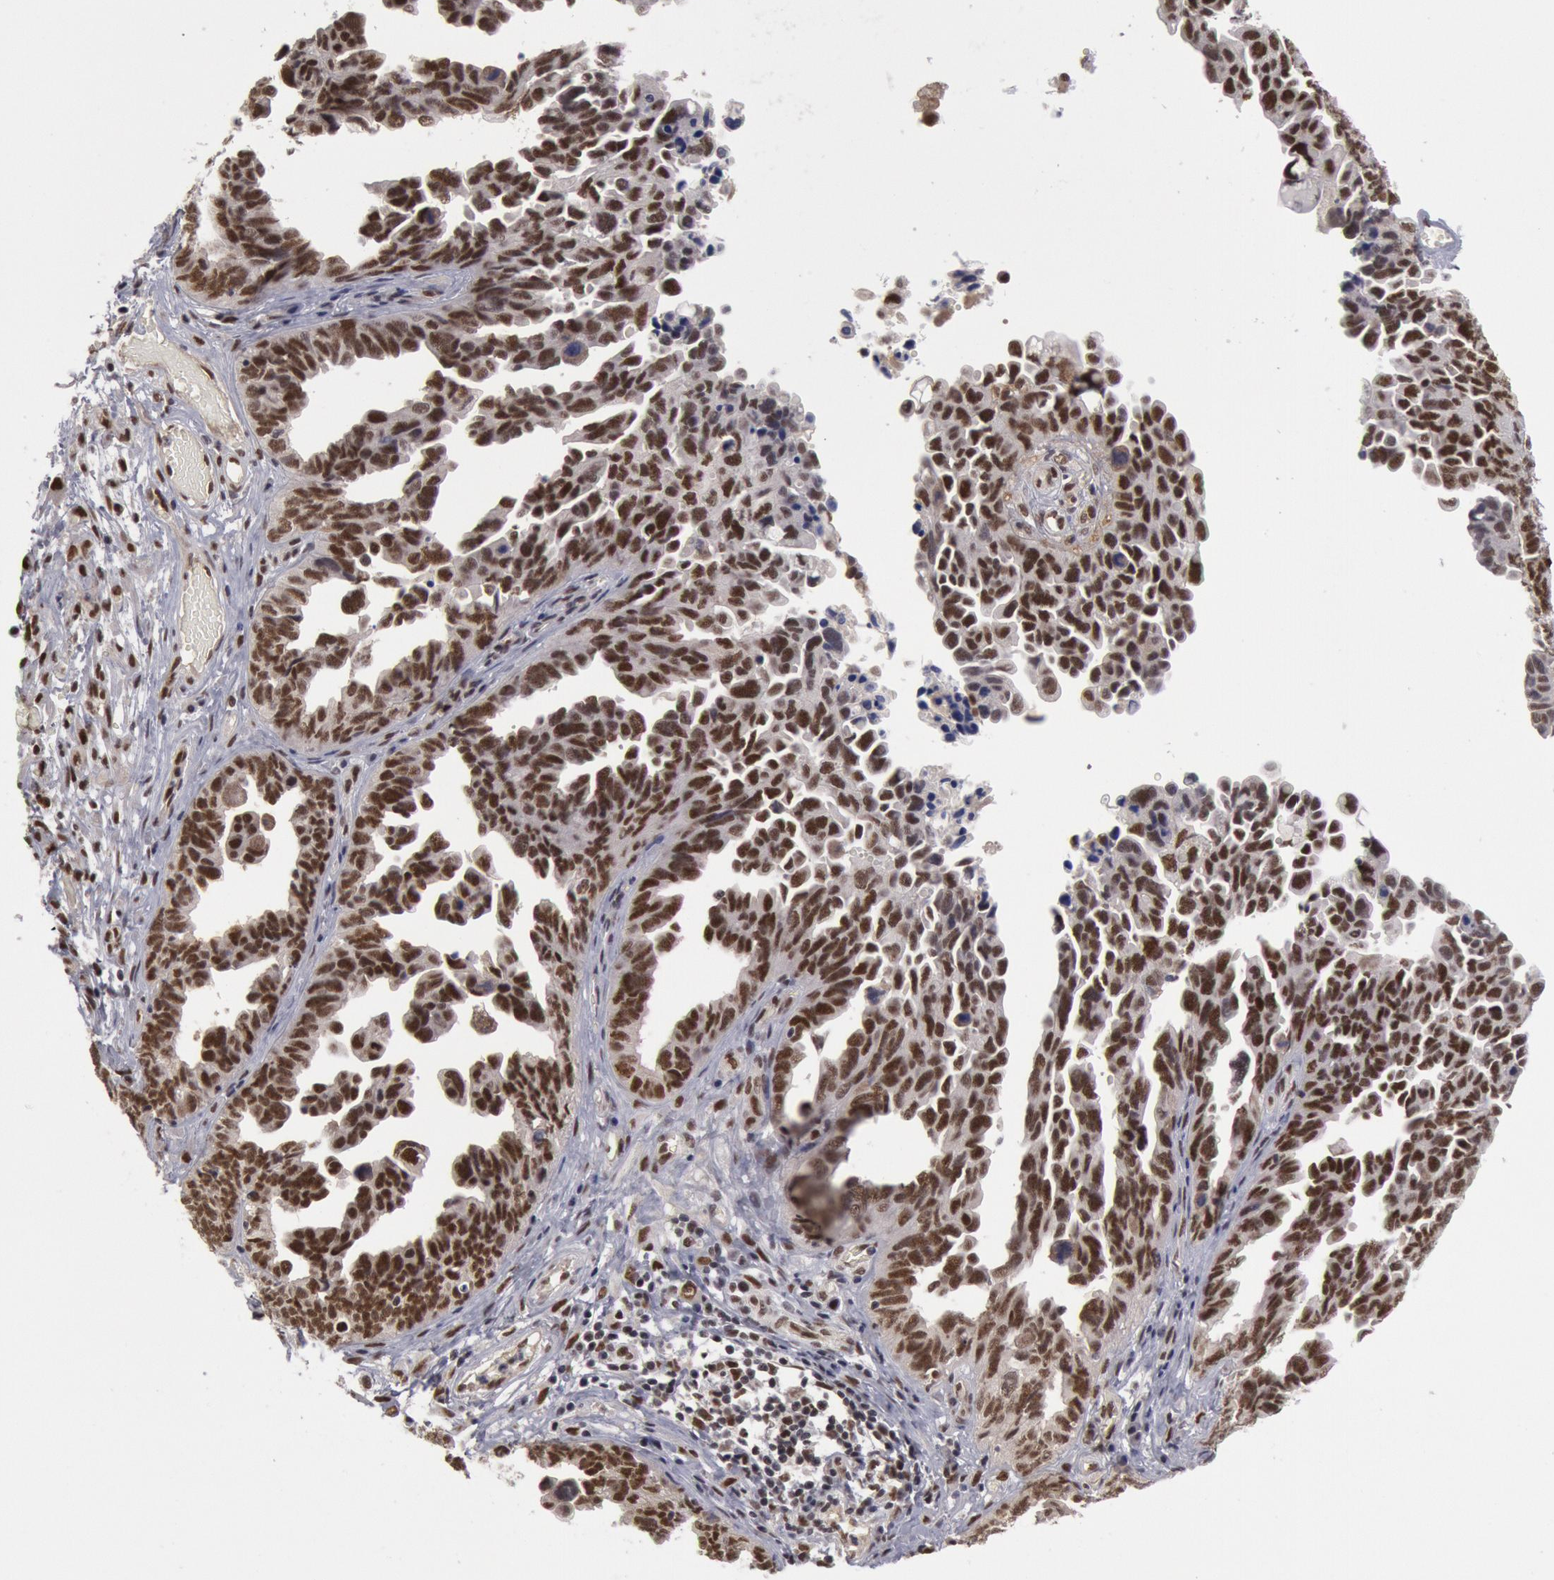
{"staining": {"intensity": "moderate", "quantity": ">75%", "location": "nuclear"}, "tissue": "ovarian cancer", "cell_type": "Tumor cells", "image_type": "cancer", "snomed": [{"axis": "morphology", "description": "Cystadenocarcinoma, serous, NOS"}, {"axis": "topography", "description": "Ovary"}], "caption": "Immunohistochemical staining of ovarian cancer displays medium levels of moderate nuclear protein positivity in about >75% of tumor cells.", "gene": "PPP4R3B", "patient": {"sex": "female", "age": 64}}